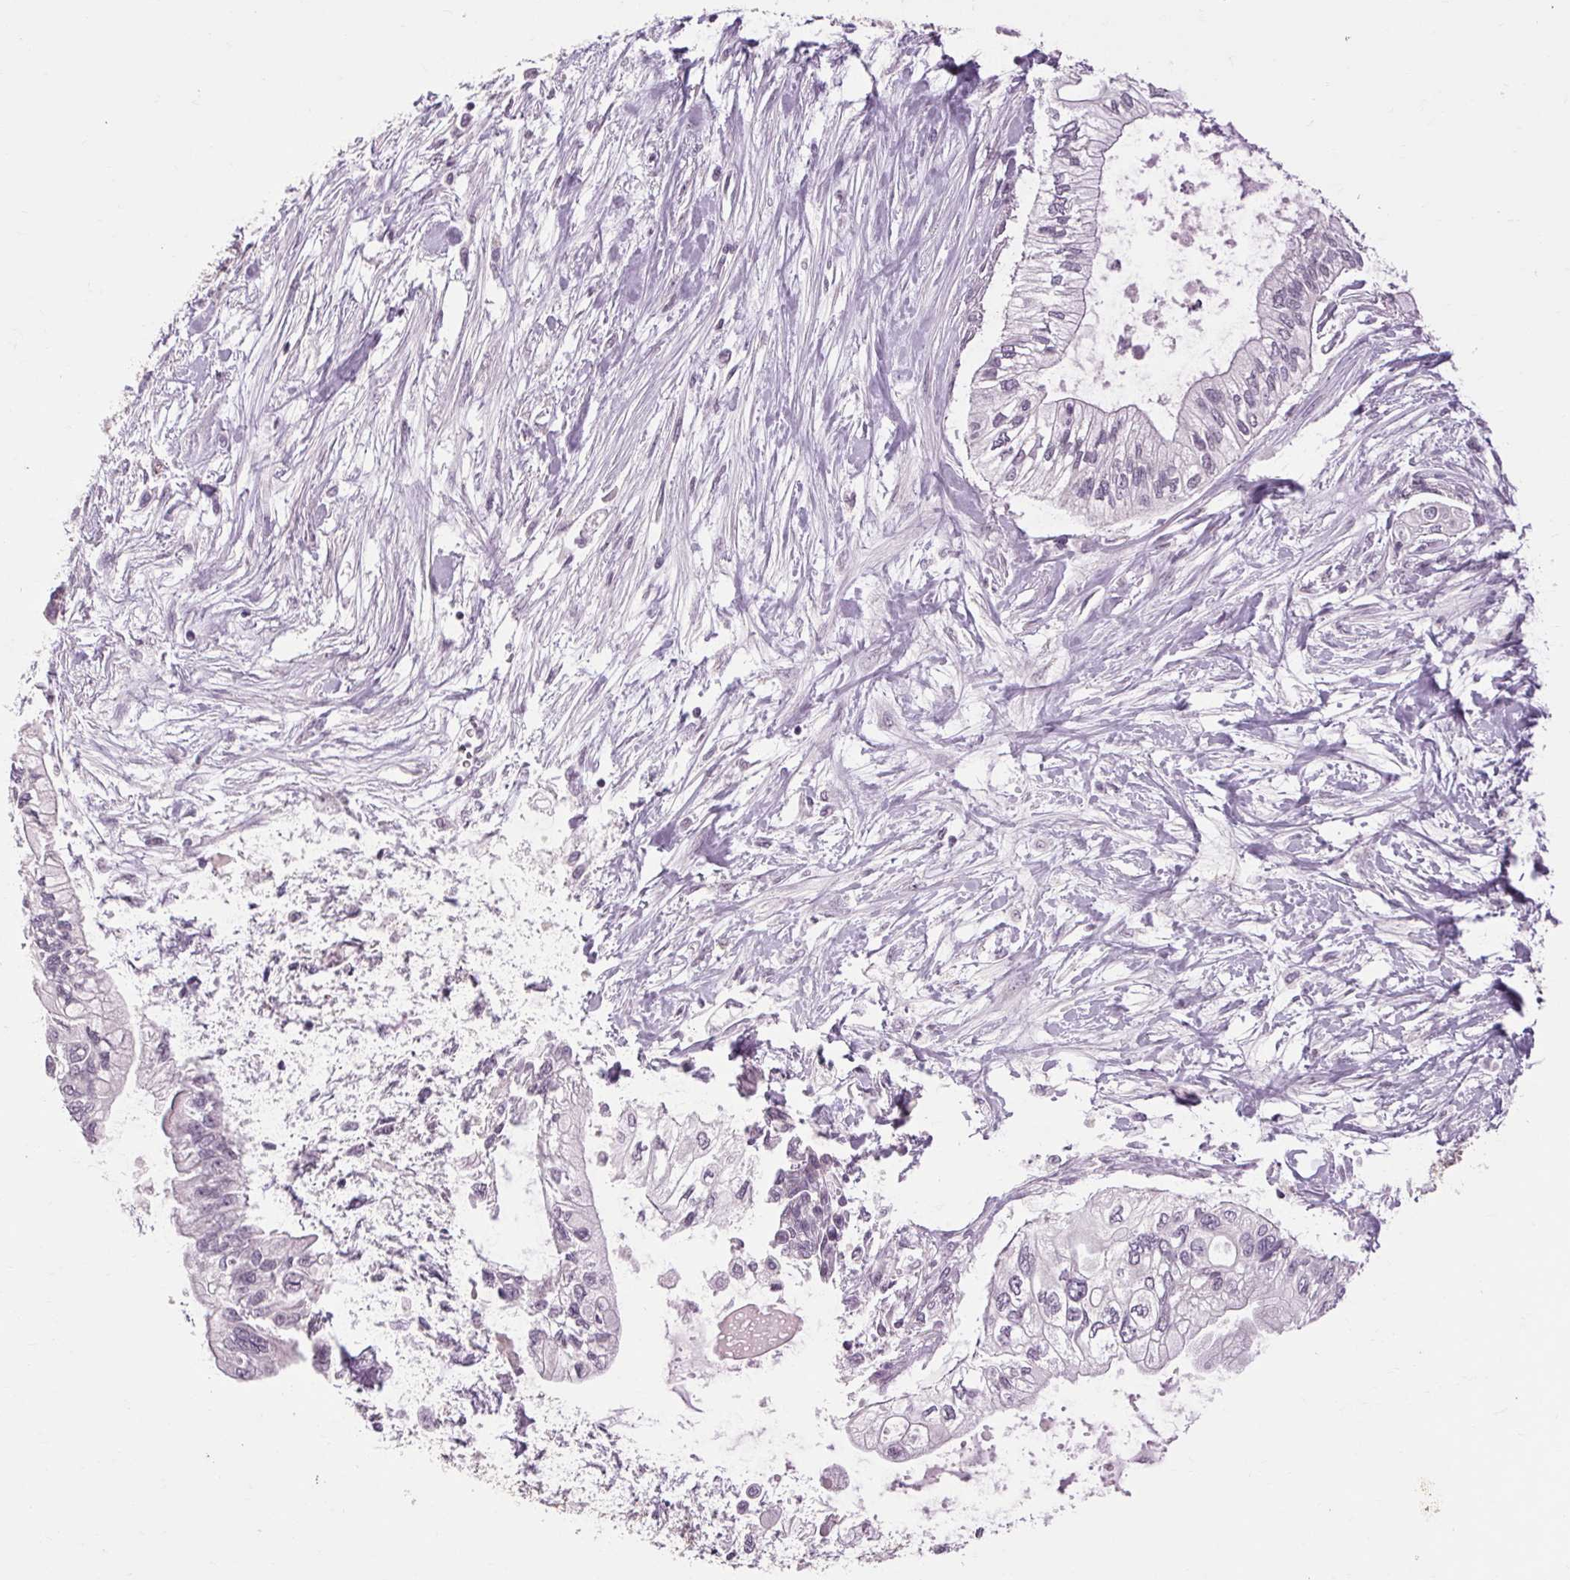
{"staining": {"intensity": "negative", "quantity": "none", "location": "none"}, "tissue": "pancreatic cancer", "cell_type": "Tumor cells", "image_type": "cancer", "snomed": [{"axis": "morphology", "description": "Adenocarcinoma, NOS"}, {"axis": "topography", "description": "Pancreas"}], "caption": "Immunohistochemistry (IHC) image of neoplastic tissue: human pancreatic cancer stained with DAB (3,3'-diaminobenzidine) demonstrates no significant protein positivity in tumor cells.", "gene": "POMC", "patient": {"sex": "female", "age": 77}}